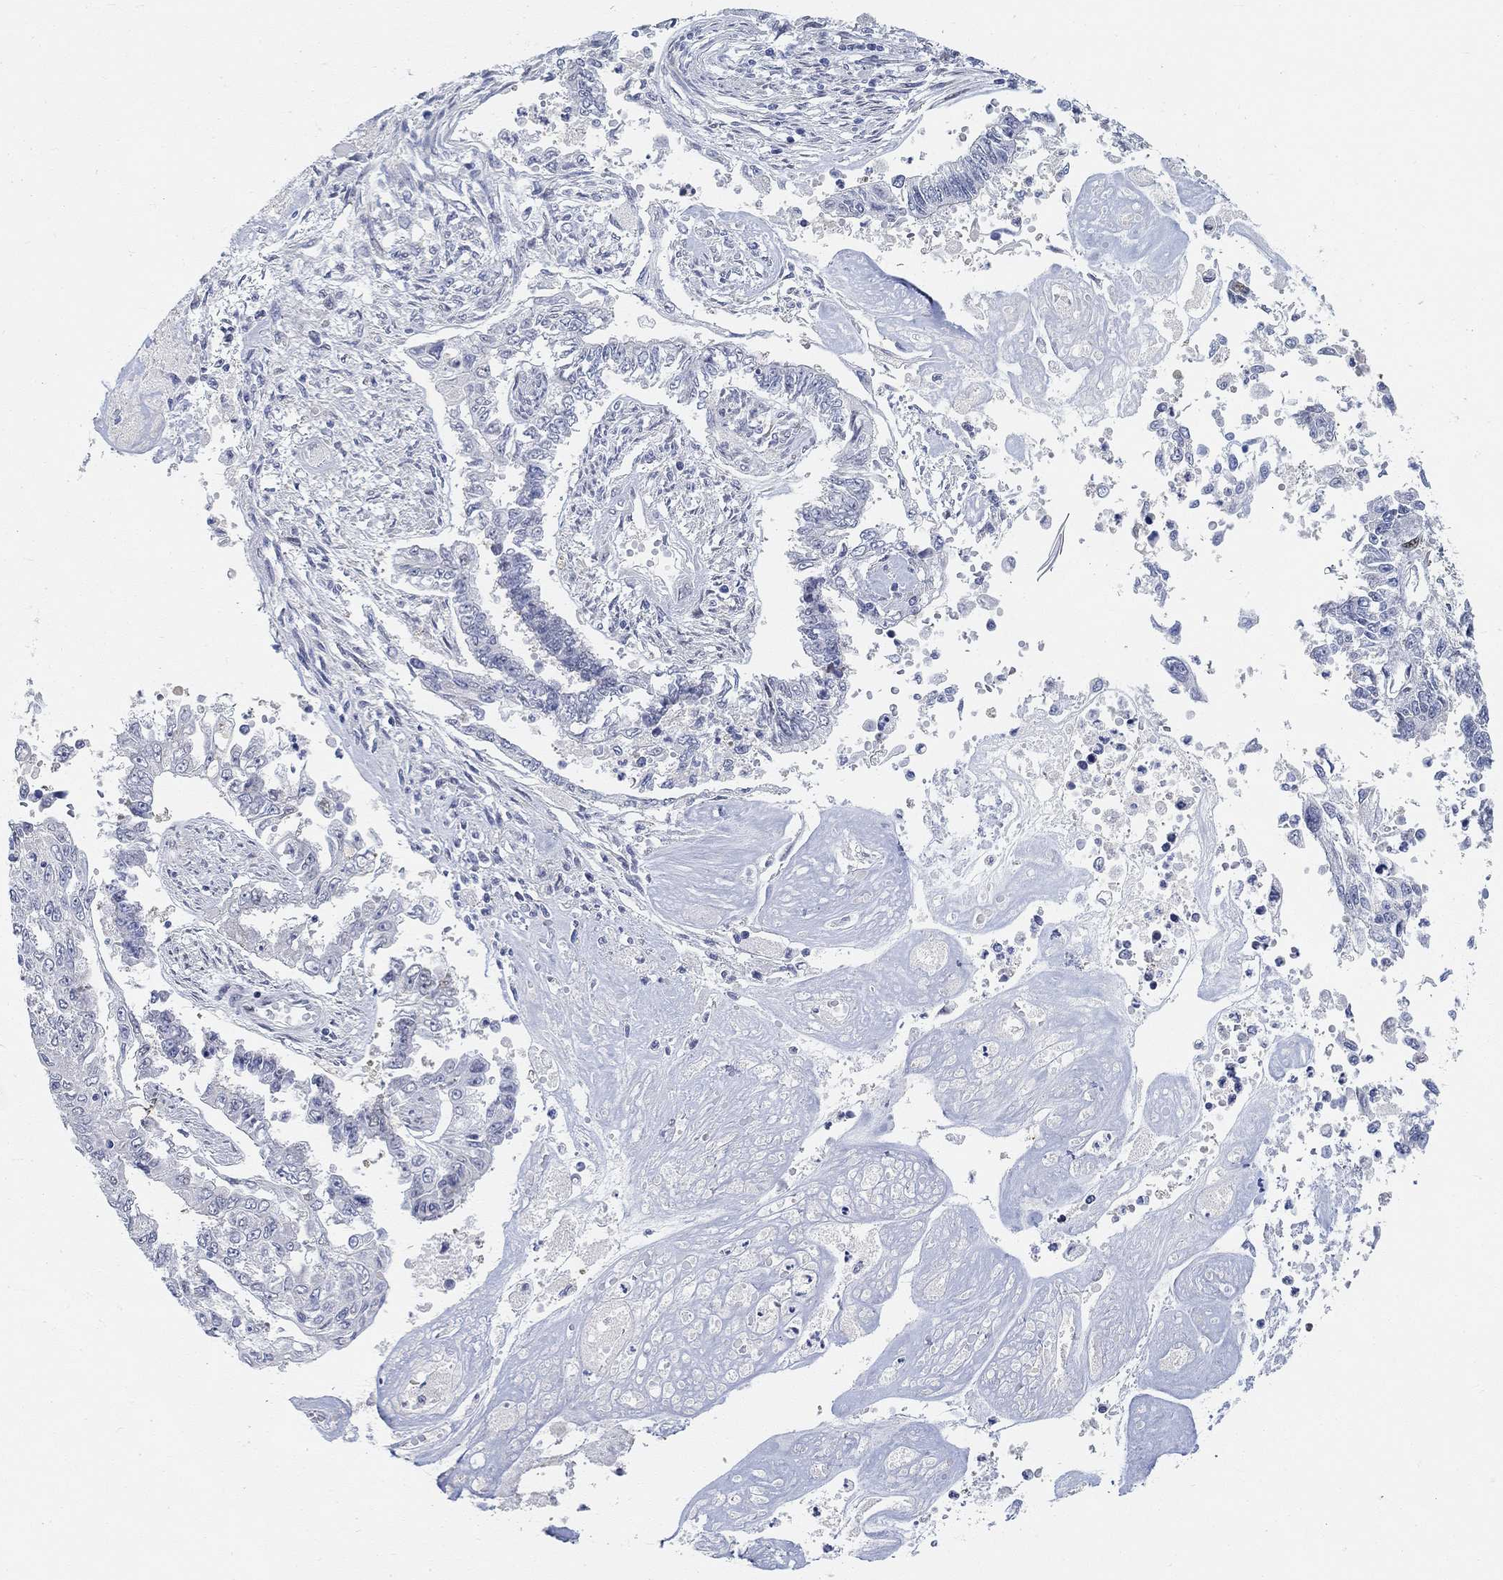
{"staining": {"intensity": "negative", "quantity": "none", "location": "none"}, "tissue": "endometrial cancer", "cell_type": "Tumor cells", "image_type": "cancer", "snomed": [{"axis": "morphology", "description": "Adenocarcinoma, NOS"}, {"axis": "topography", "description": "Uterus"}], "caption": "A high-resolution histopathology image shows immunohistochemistry staining of endometrial cancer (adenocarcinoma), which exhibits no significant staining in tumor cells.", "gene": "SNTG2", "patient": {"sex": "female", "age": 59}}